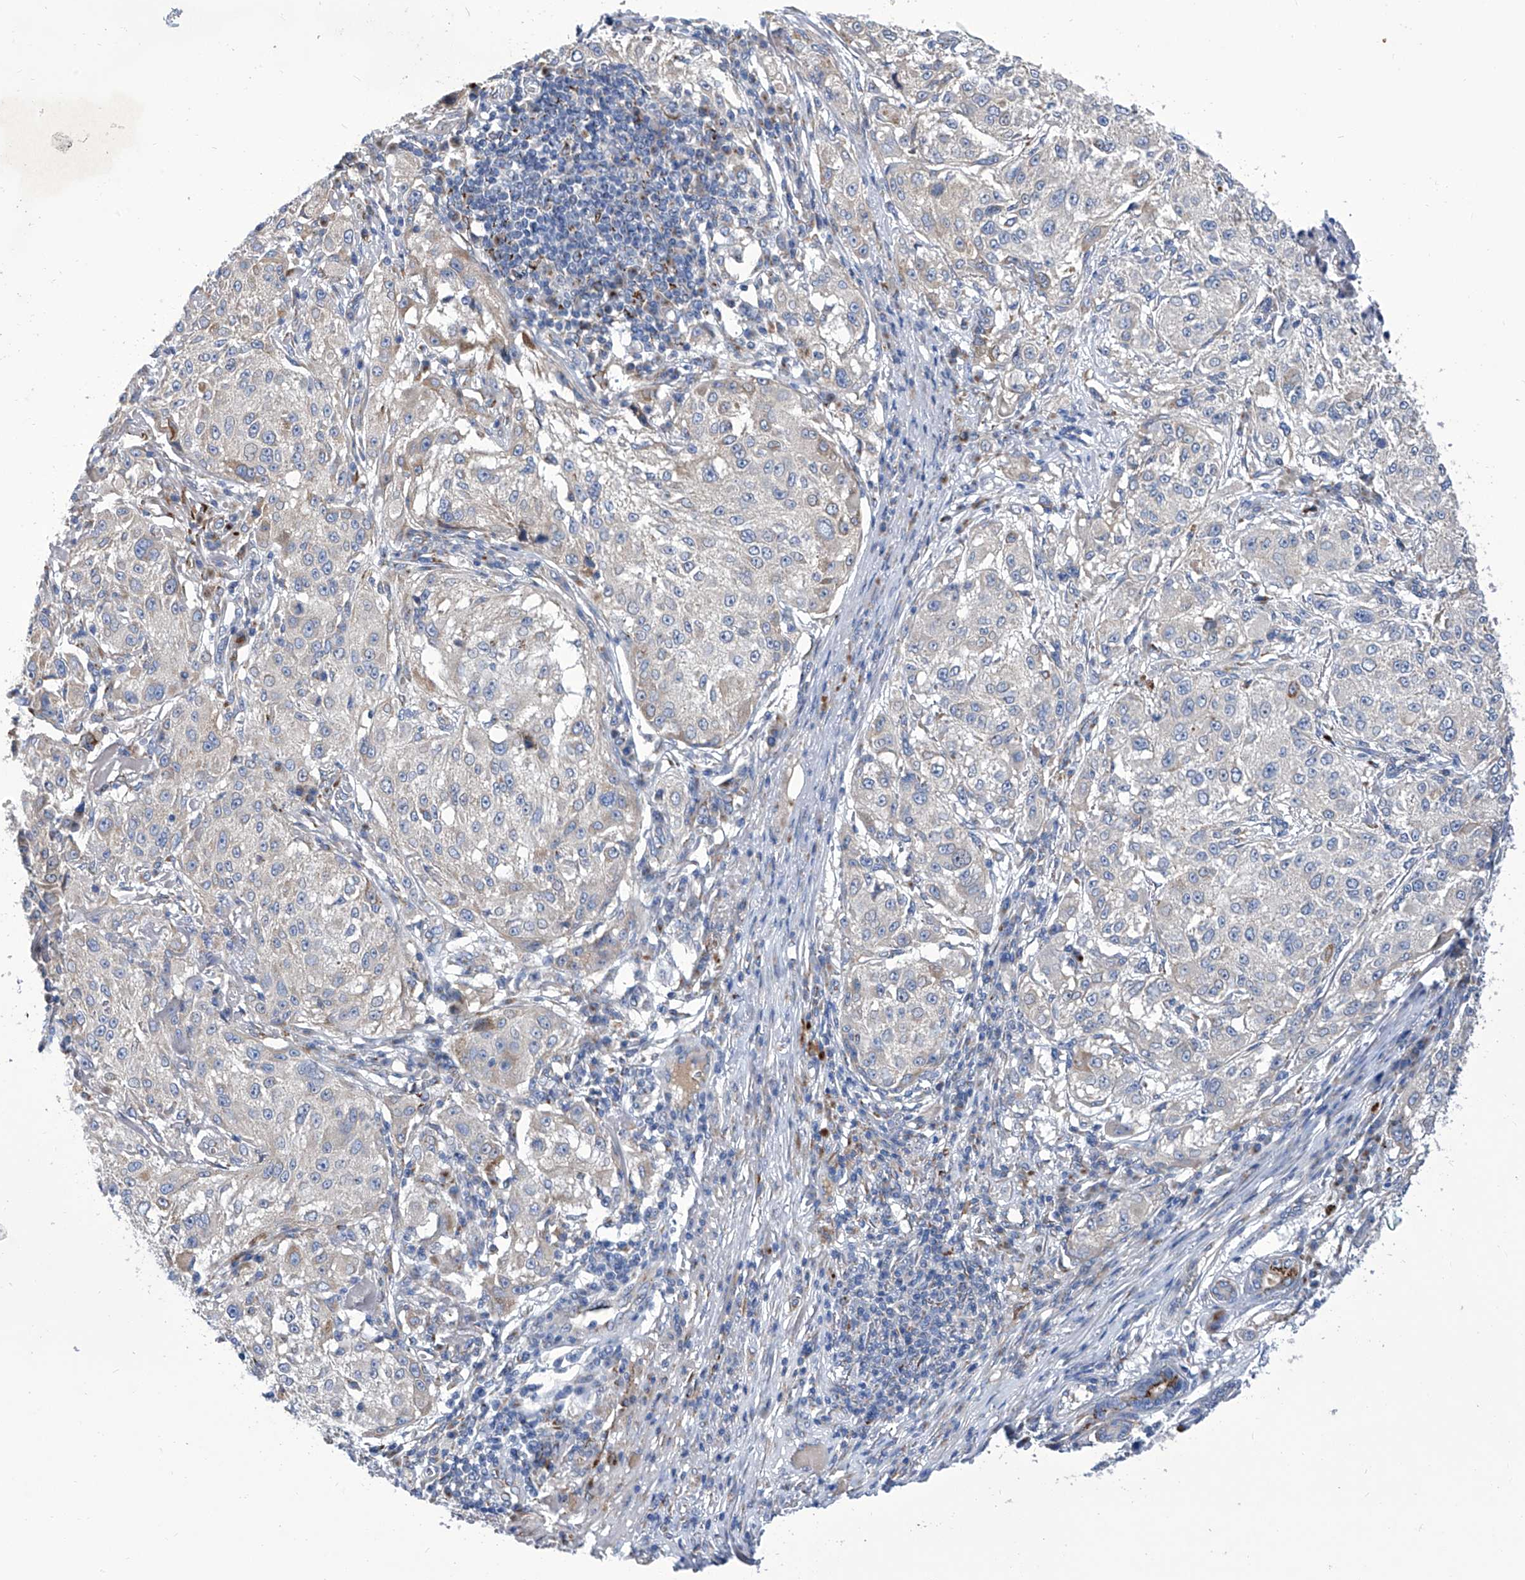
{"staining": {"intensity": "negative", "quantity": "none", "location": "none"}, "tissue": "melanoma", "cell_type": "Tumor cells", "image_type": "cancer", "snomed": [{"axis": "morphology", "description": "Necrosis, NOS"}, {"axis": "morphology", "description": "Malignant melanoma, NOS"}, {"axis": "topography", "description": "Skin"}], "caption": "An immunohistochemistry histopathology image of malignant melanoma is shown. There is no staining in tumor cells of malignant melanoma.", "gene": "TJAP1", "patient": {"sex": "female", "age": 87}}